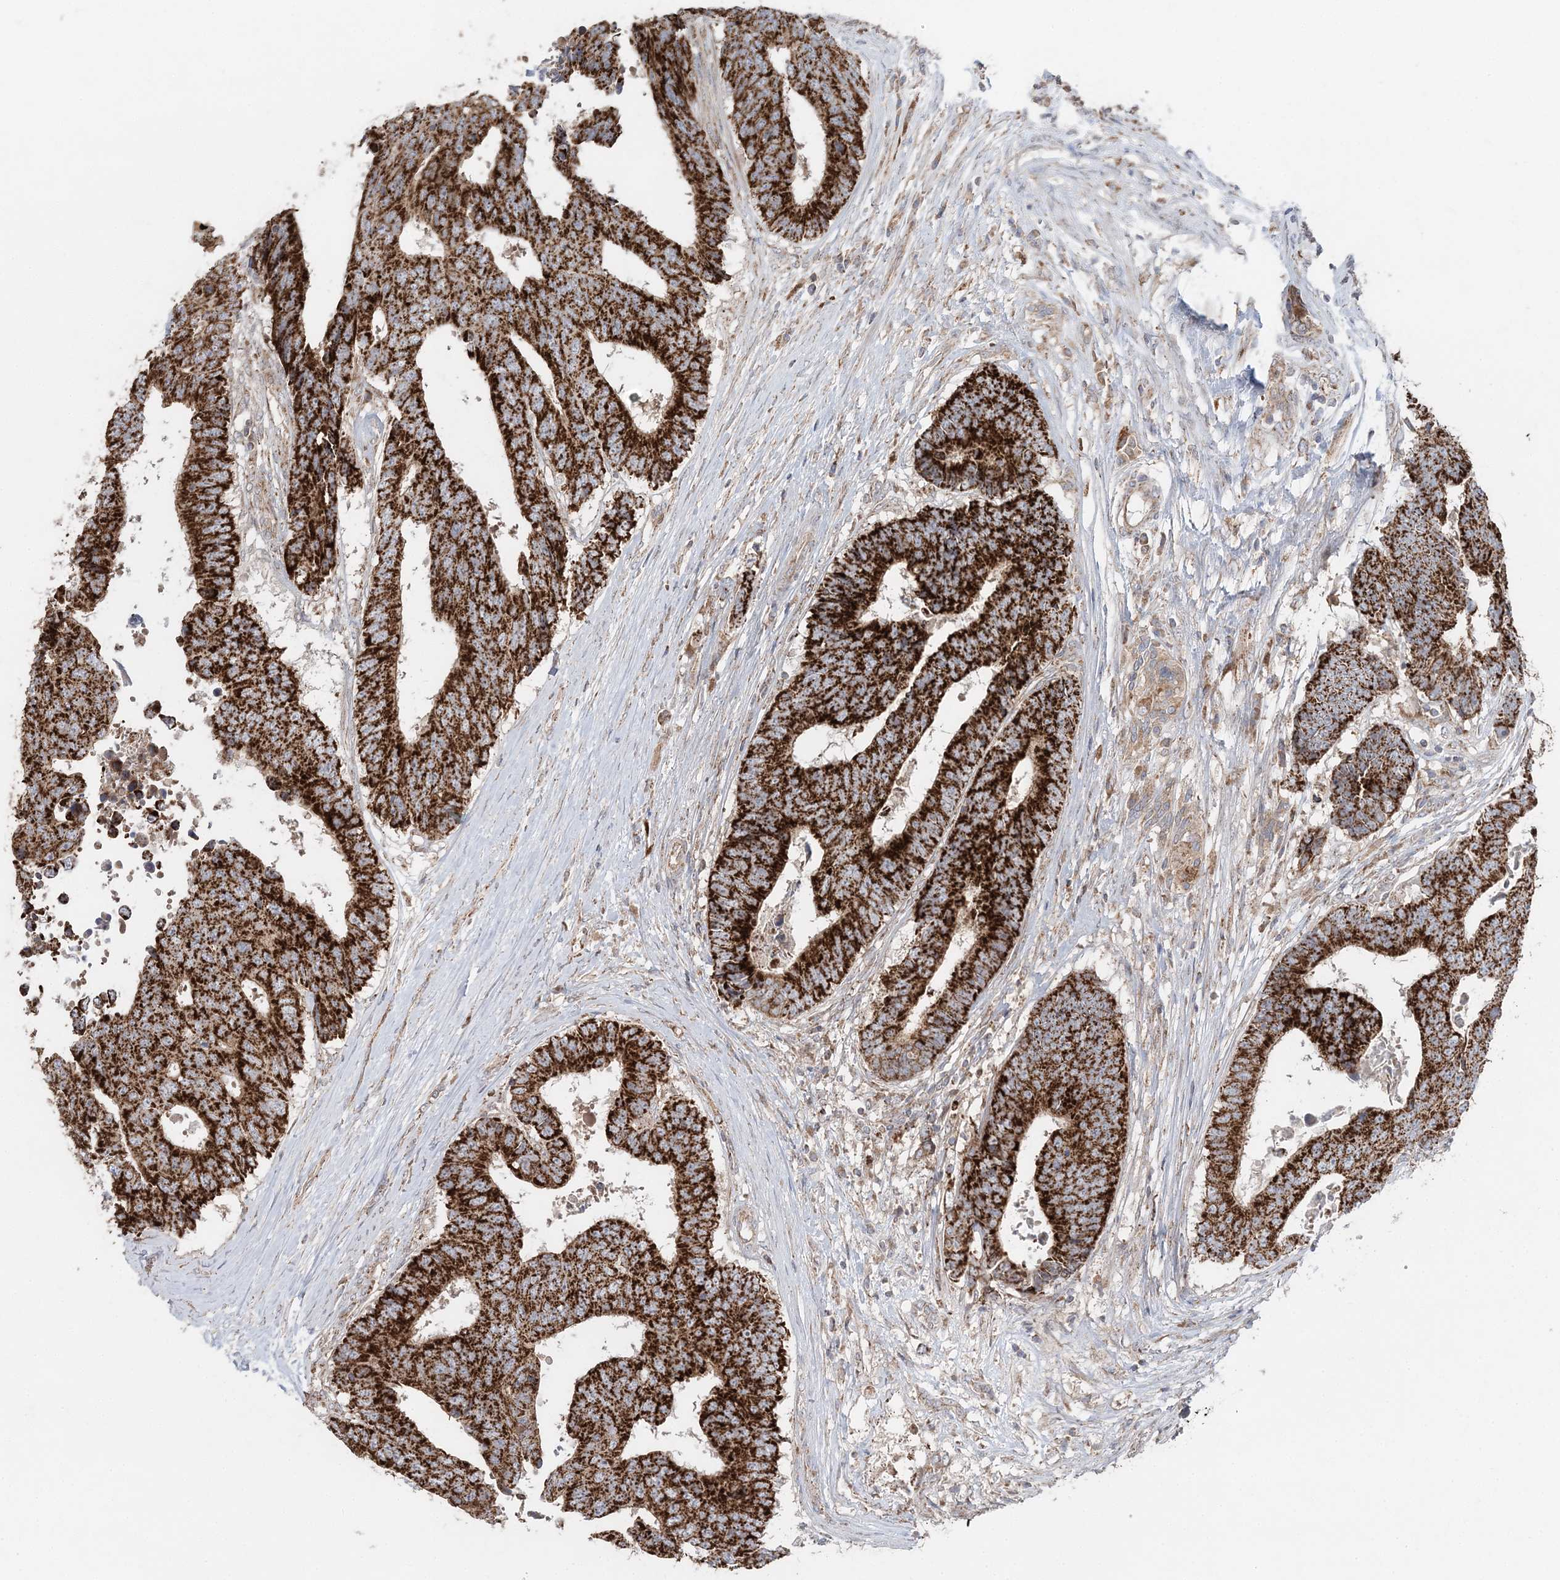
{"staining": {"intensity": "strong", "quantity": ">75%", "location": "cytoplasmic/membranous"}, "tissue": "colorectal cancer", "cell_type": "Tumor cells", "image_type": "cancer", "snomed": [{"axis": "morphology", "description": "Adenocarcinoma, NOS"}, {"axis": "topography", "description": "Rectum"}], "caption": "This histopathology image exhibits immunohistochemistry staining of human colorectal cancer (adenocarcinoma), with high strong cytoplasmic/membranous expression in approximately >75% of tumor cells.", "gene": "LRPPRC", "patient": {"sex": "male", "age": 84}}